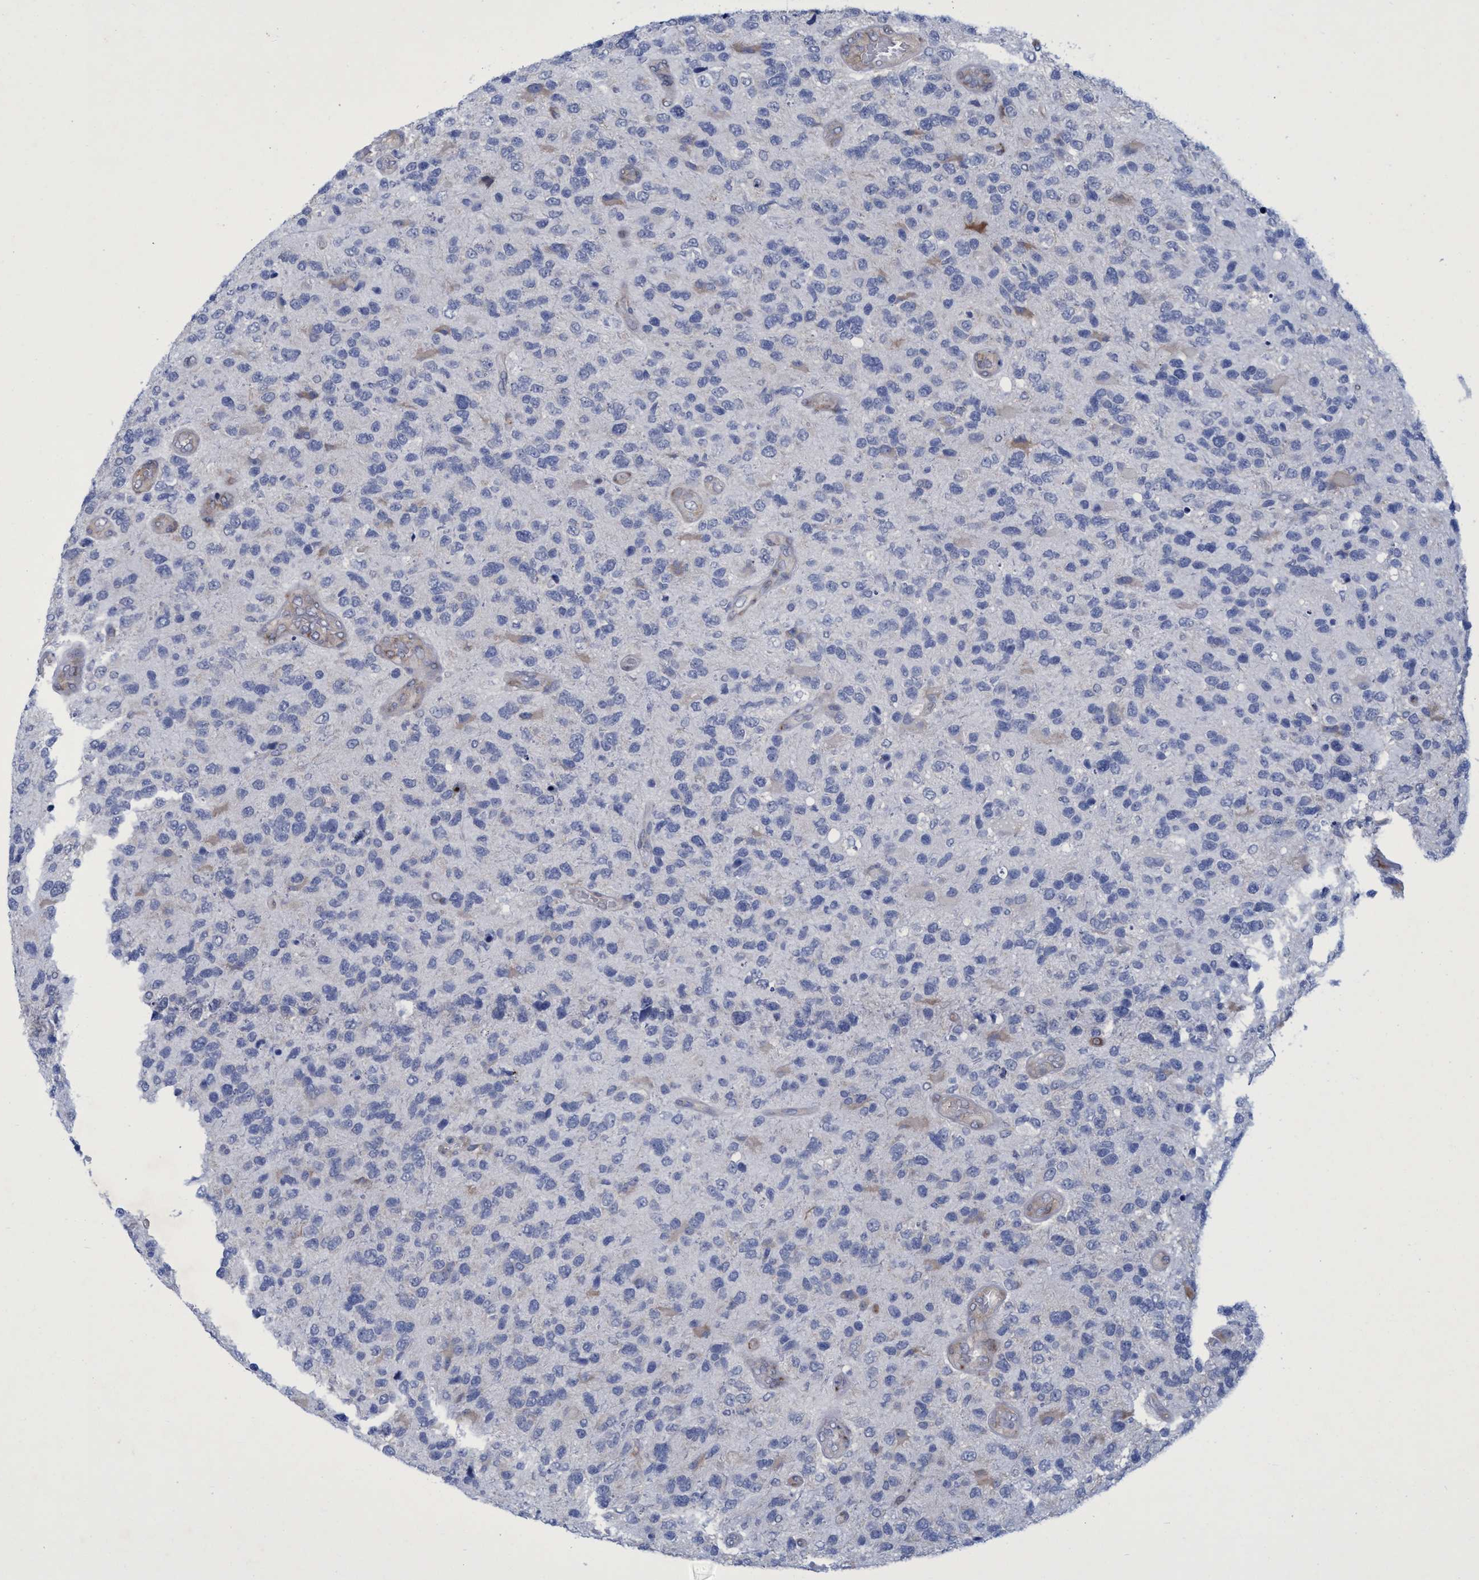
{"staining": {"intensity": "negative", "quantity": "none", "location": "none"}, "tissue": "glioma", "cell_type": "Tumor cells", "image_type": "cancer", "snomed": [{"axis": "morphology", "description": "Glioma, malignant, High grade"}, {"axis": "topography", "description": "Brain"}], "caption": "This image is of malignant high-grade glioma stained with IHC to label a protein in brown with the nuclei are counter-stained blue. There is no positivity in tumor cells.", "gene": "R3HCC1", "patient": {"sex": "female", "age": 58}}